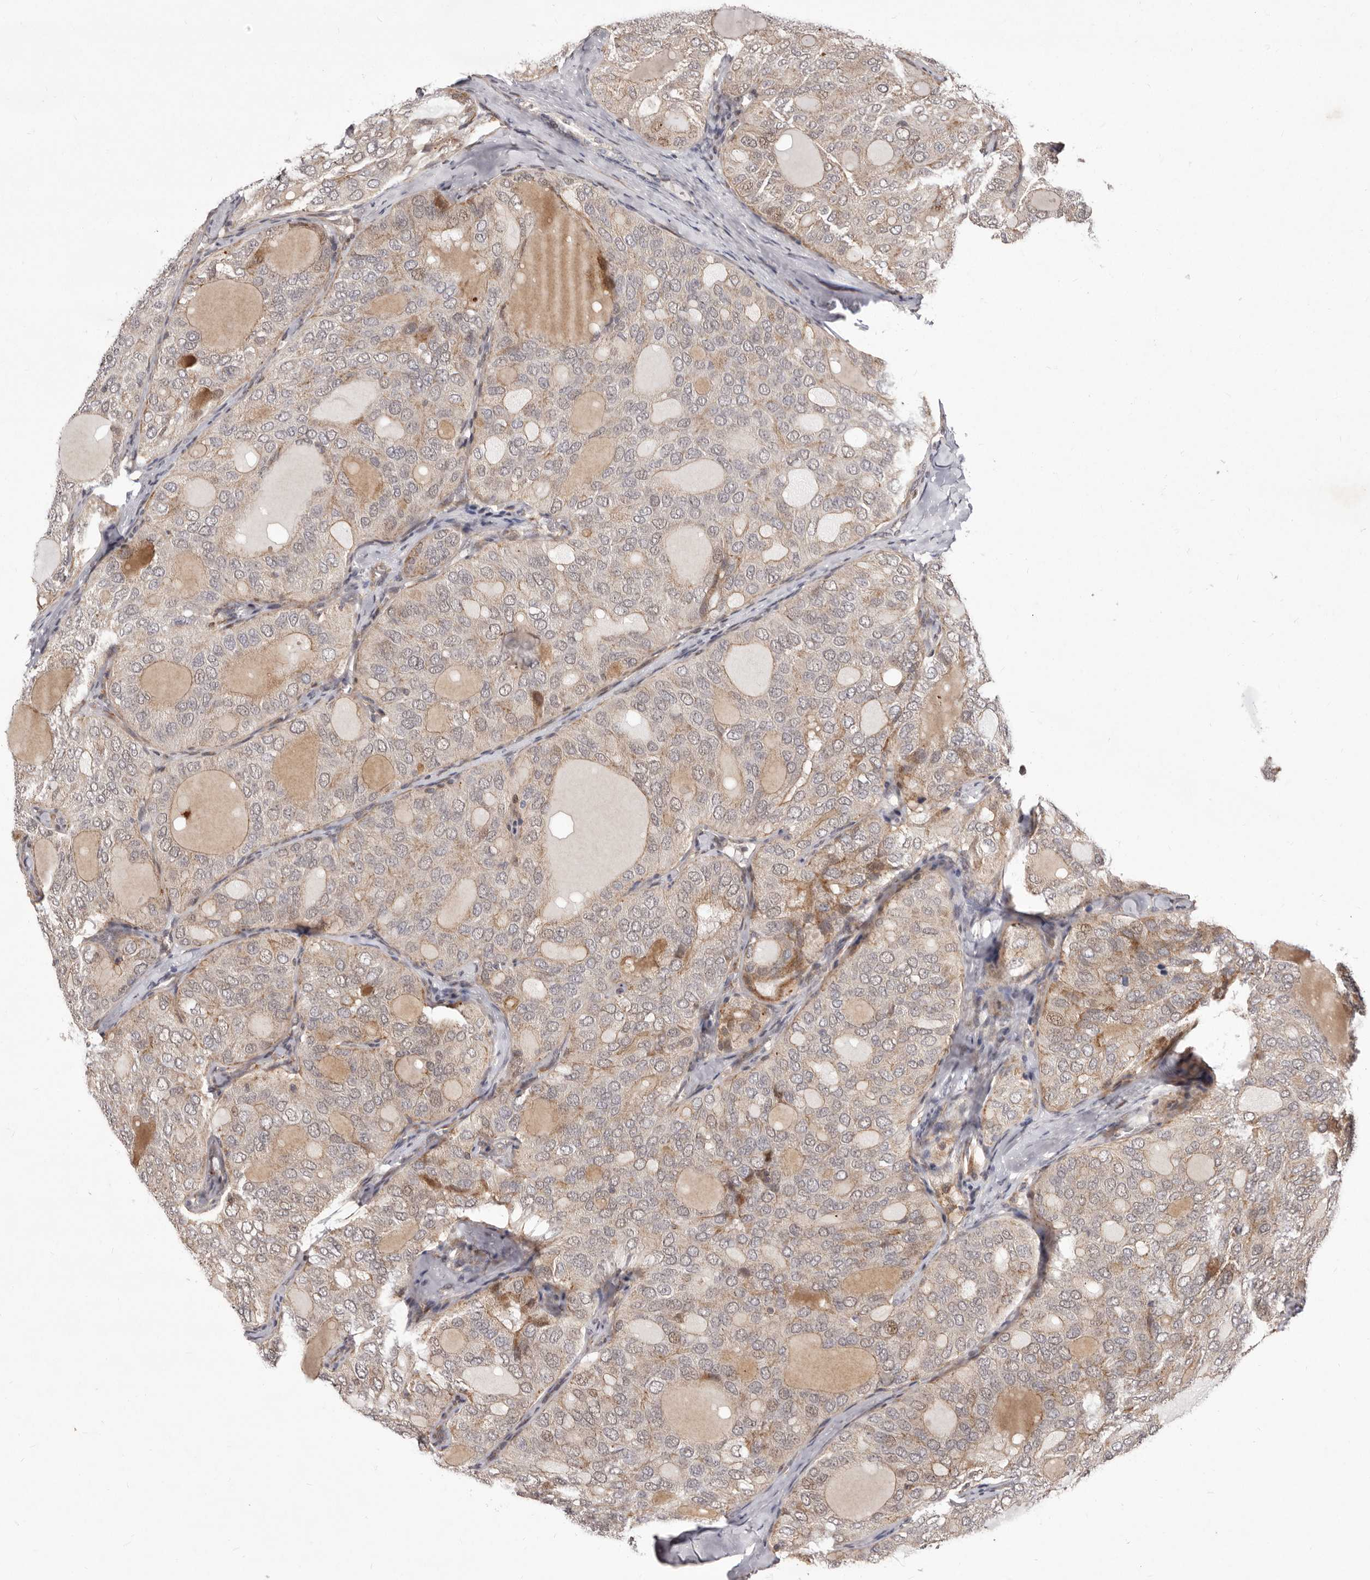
{"staining": {"intensity": "weak", "quantity": "25%-75%", "location": "cytoplasmic/membranous"}, "tissue": "thyroid cancer", "cell_type": "Tumor cells", "image_type": "cancer", "snomed": [{"axis": "morphology", "description": "Follicular adenoma carcinoma, NOS"}, {"axis": "topography", "description": "Thyroid gland"}], "caption": "DAB (3,3'-diaminobenzidine) immunohistochemical staining of human thyroid follicular adenoma carcinoma demonstrates weak cytoplasmic/membranous protein expression in about 25%-75% of tumor cells.", "gene": "GLRX3", "patient": {"sex": "male", "age": 75}}